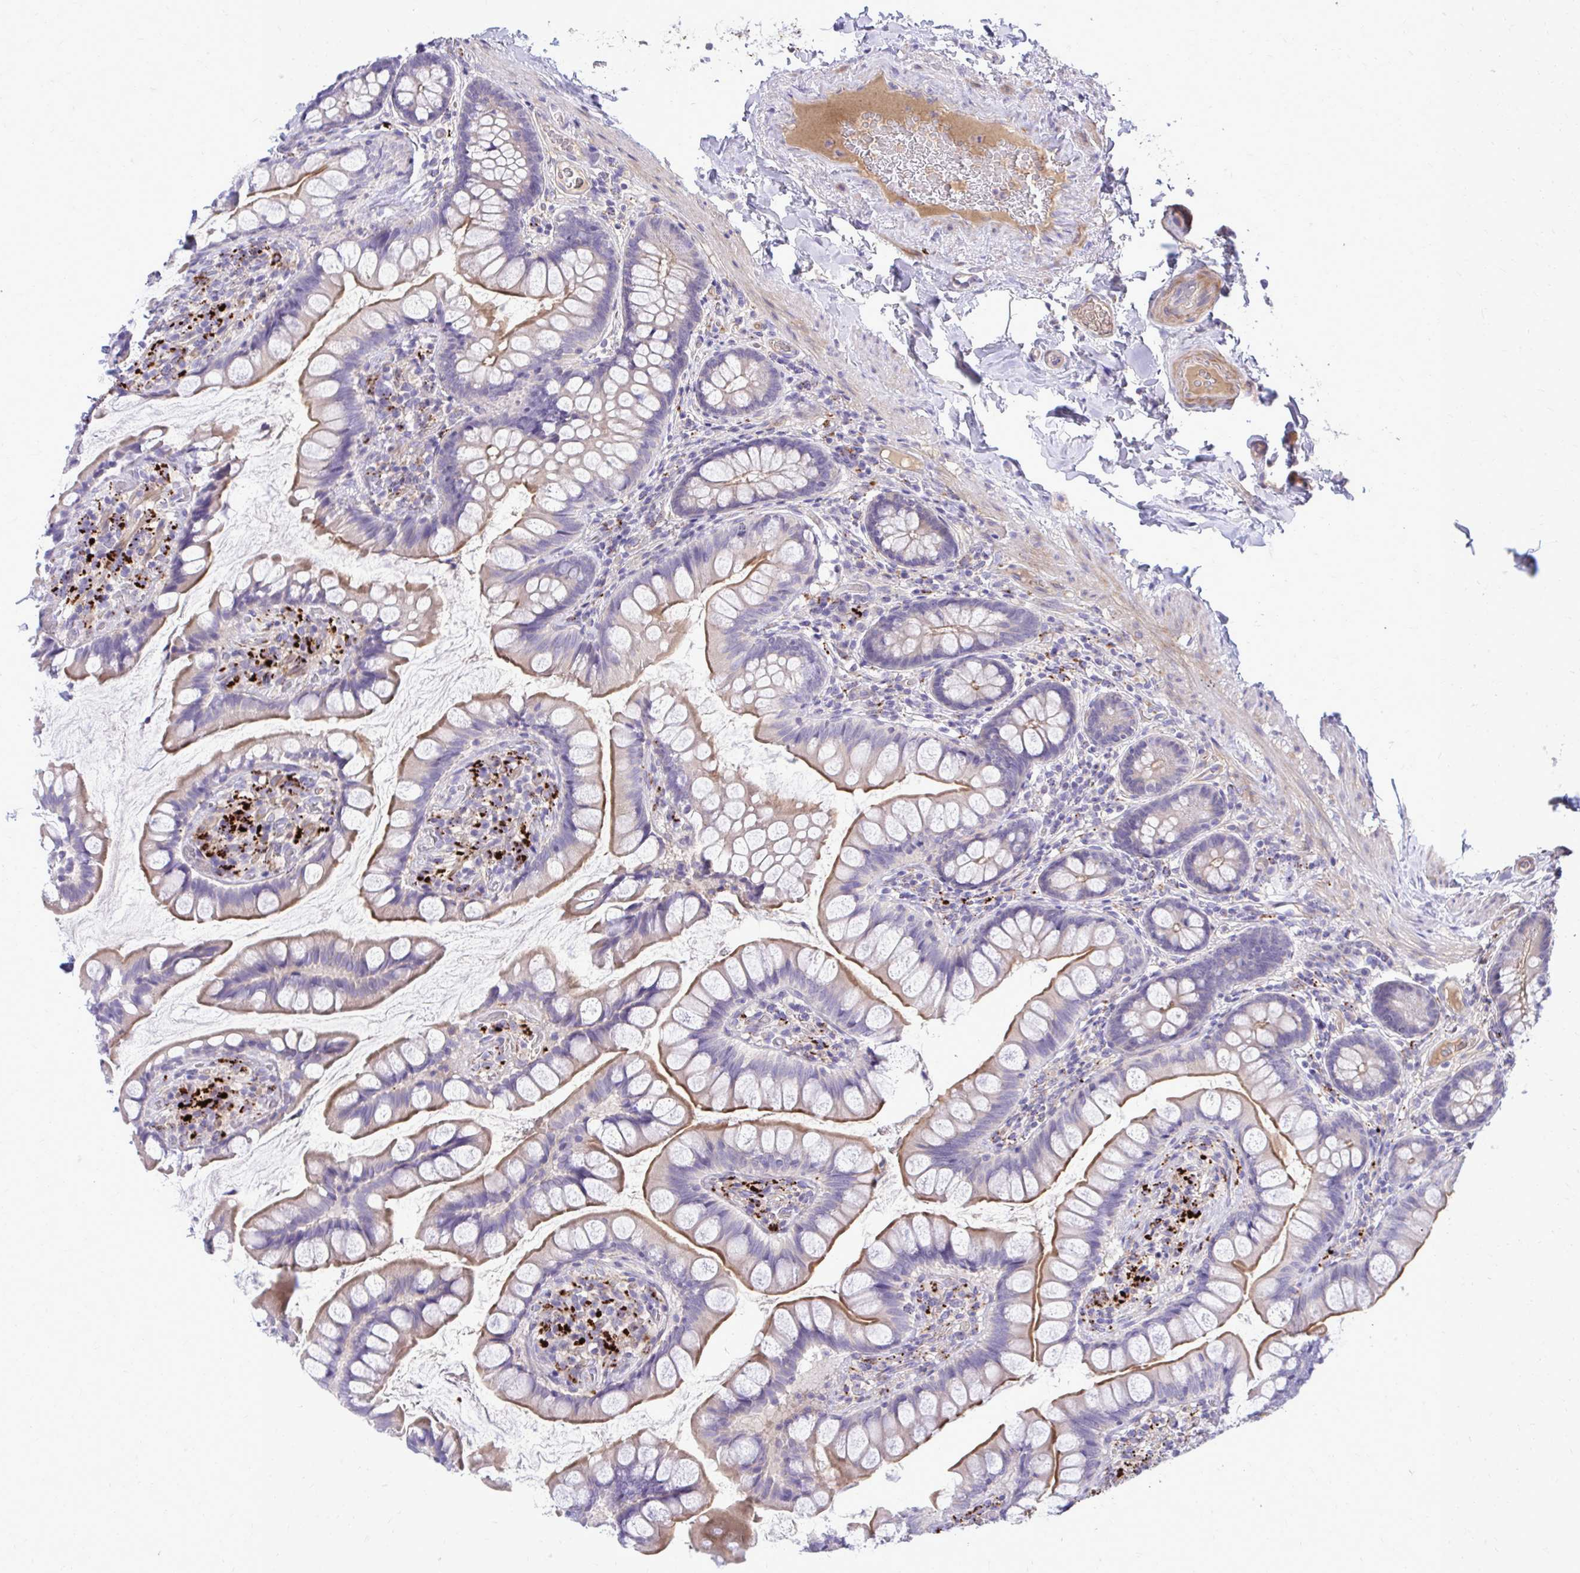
{"staining": {"intensity": "strong", "quantity": "25%-75%", "location": "cytoplasmic/membranous"}, "tissue": "small intestine", "cell_type": "Glandular cells", "image_type": "normal", "snomed": [{"axis": "morphology", "description": "Normal tissue, NOS"}, {"axis": "topography", "description": "Small intestine"}], "caption": "Immunohistochemical staining of unremarkable small intestine reveals high levels of strong cytoplasmic/membranous staining in about 25%-75% of glandular cells.", "gene": "TP53I11", "patient": {"sex": "male", "age": 70}}